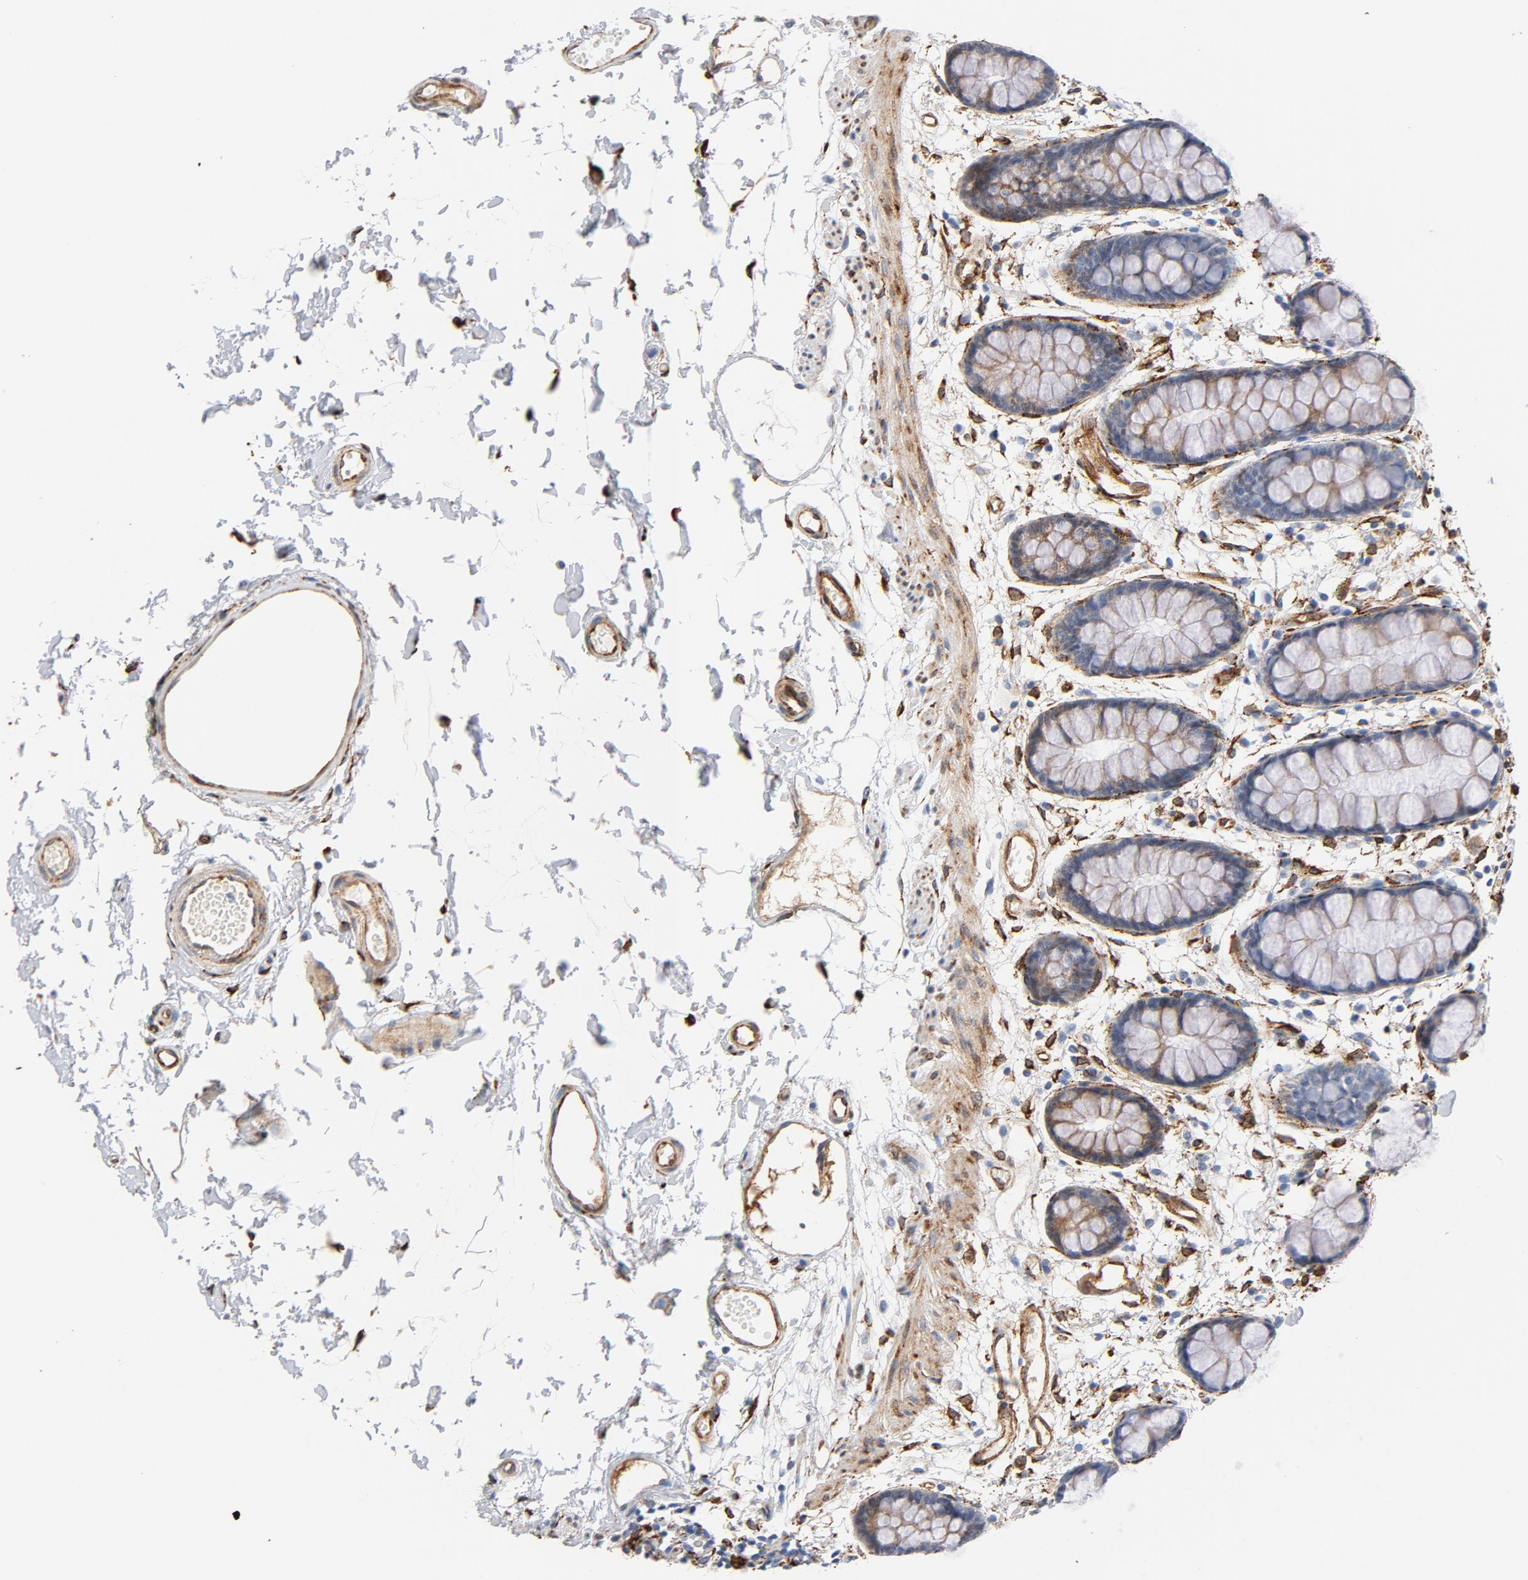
{"staining": {"intensity": "negative", "quantity": "none", "location": "none"}, "tissue": "rectum", "cell_type": "Glandular cells", "image_type": "normal", "snomed": [{"axis": "morphology", "description": "Normal tissue, NOS"}, {"axis": "topography", "description": "Rectum"}], "caption": "A high-resolution photomicrograph shows immunohistochemistry staining of unremarkable rectum, which exhibits no significant staining in glandular cells. Nuclei are stained in blue.", "gene": "SERPINH1", "patient": {"sex": "female", "age": 66}}